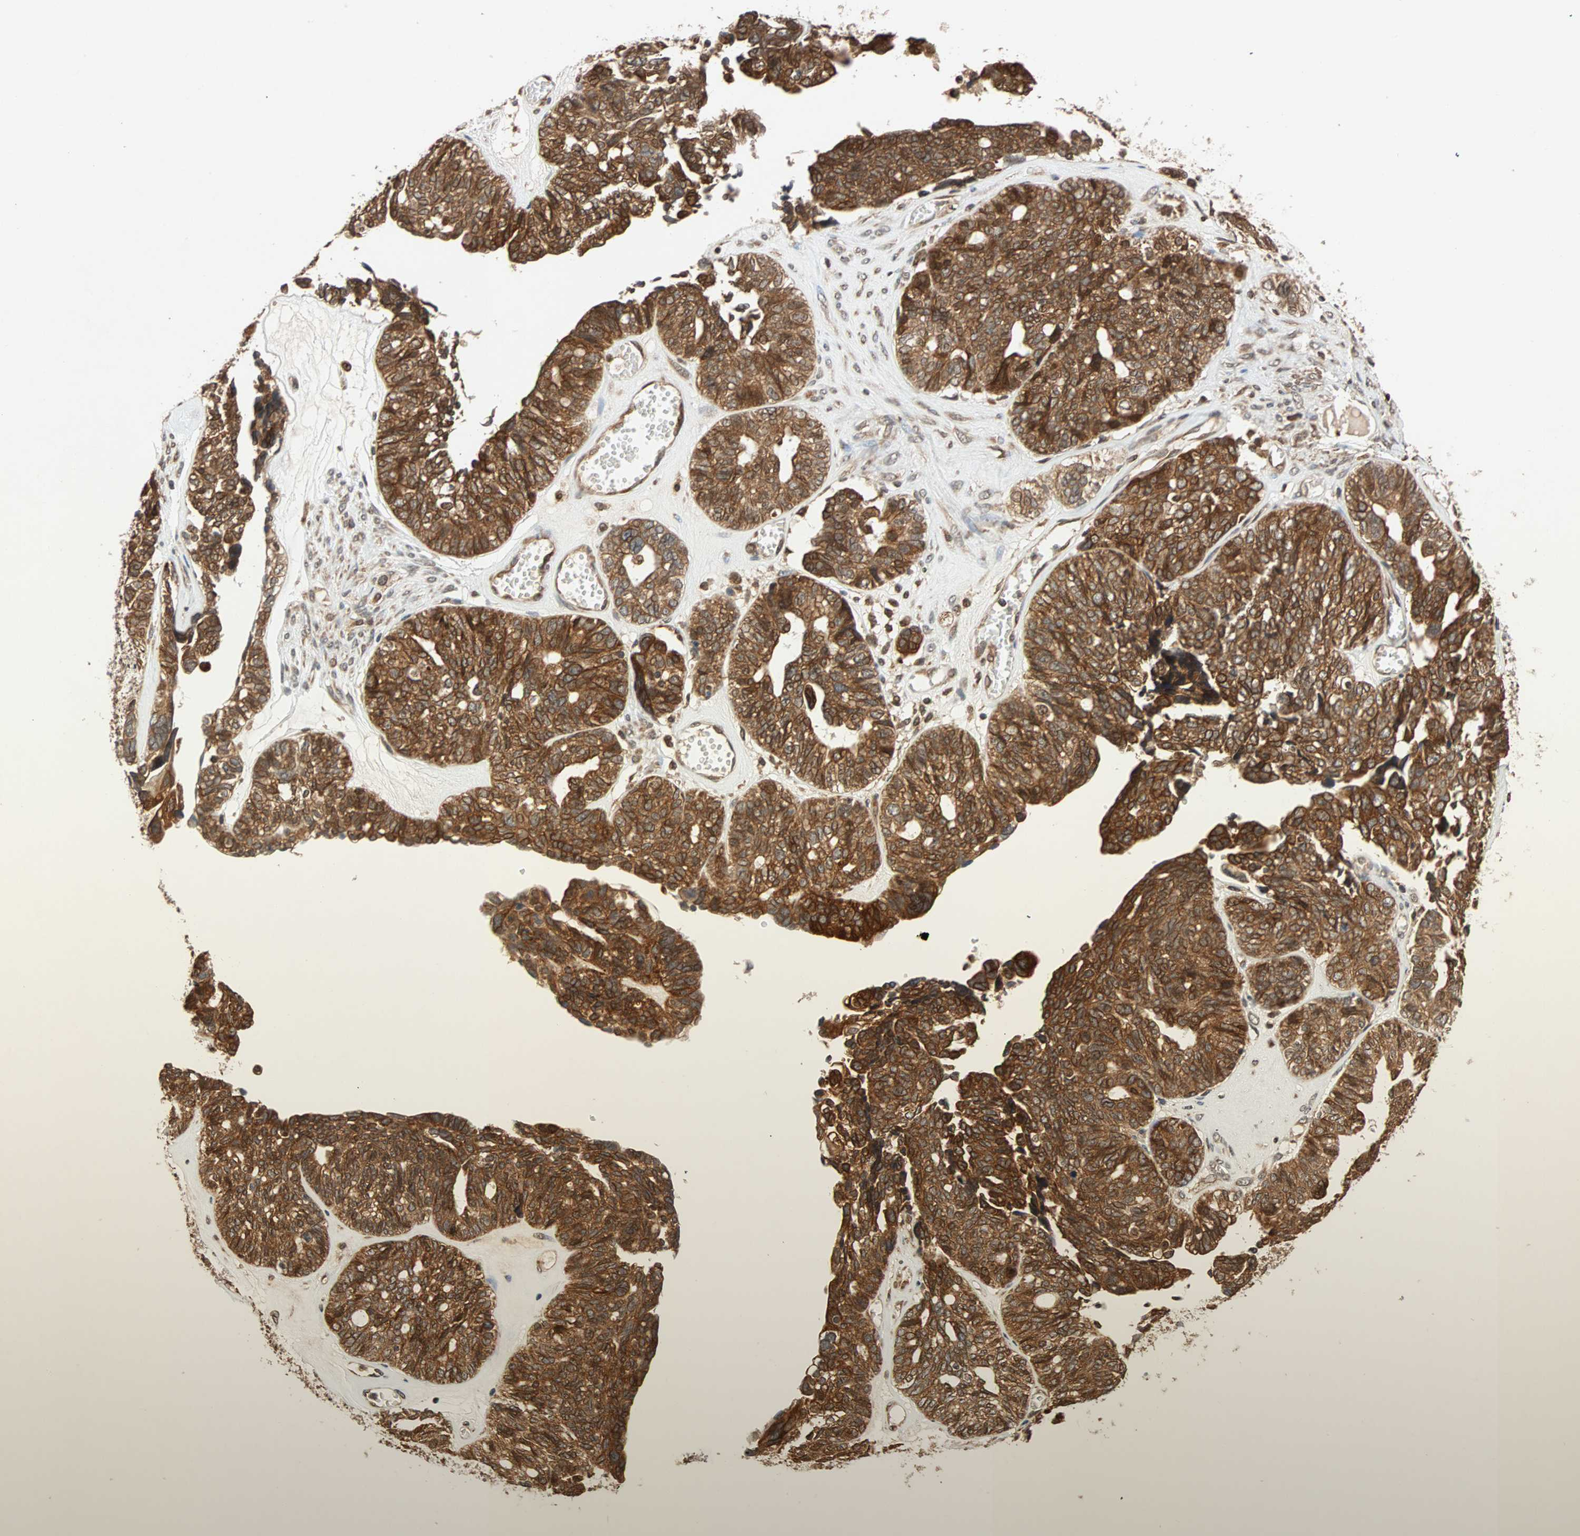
{"staining": {"intensity": "strong", "quantity": ">75%", "location": "cytoplasmic/membranous"}, "tissue": "ovarian cancer", "cell_type": "Tumor cells", "image_type": "cancer", "snomed": [{"axis": "morphology", "description": "Cystadenocarcinoma, serous, NOS"}, {"axis": "topography", "description": "Ovary"}], "caption": "Serous cystadenocarcinoma (ovarian) stained with a protein marker reveals strong staining in tumor cells.", "gene": "AUP1", "patient": {"sex": "female", "age": 79}}